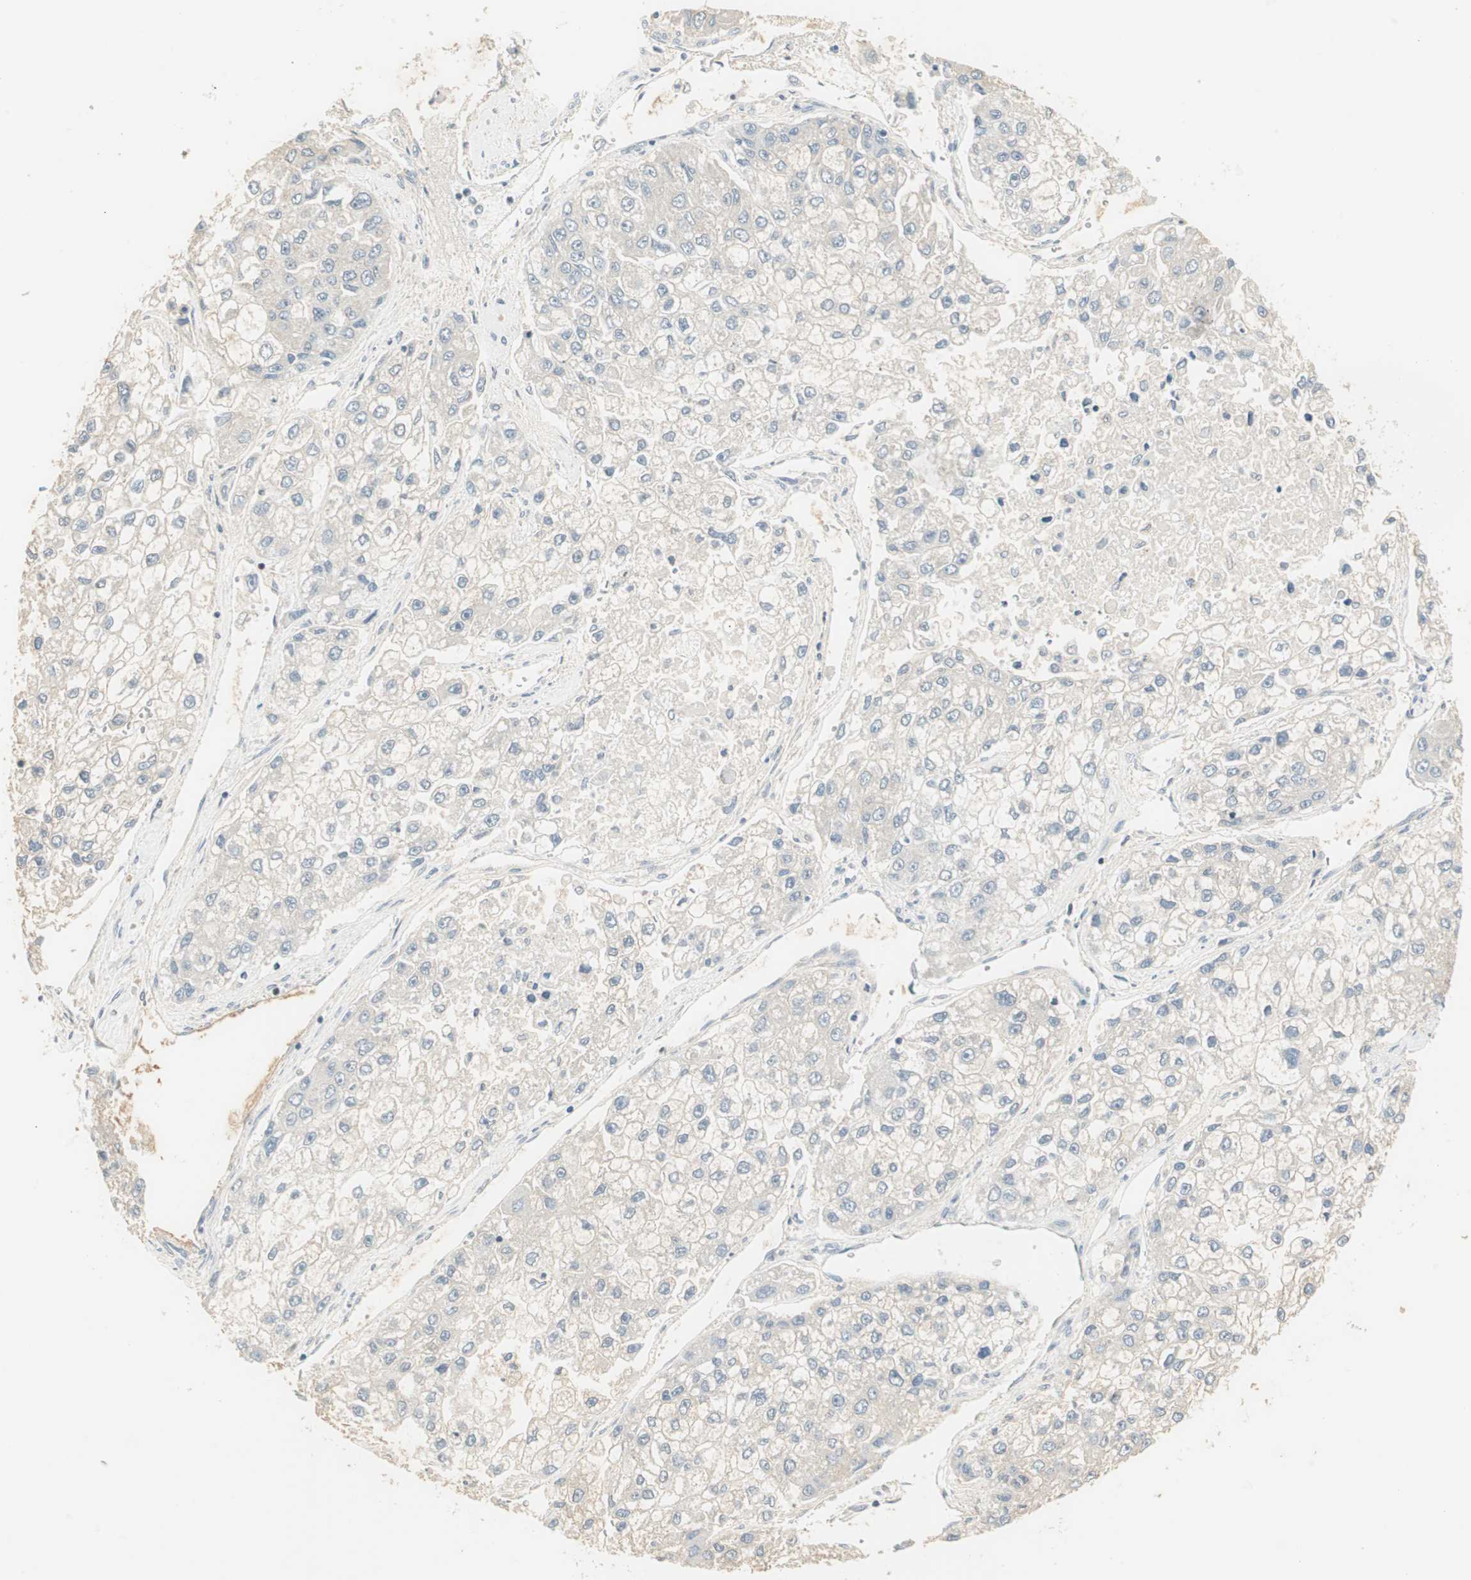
{"staining": {"intensity": "negative", "quantity": "none", "location": "none"}, "tissue": "liver cancer", "cell_type": "Tumor cells", "image_type": "cancer", "snomed": [{"axis": "morphology", "description": "Carcinoma, Hepatocellular, NOS"}, {"axis": "topography", "description": "Liver"}], "caption": "Immunohistochemical staining of liver cancer exhibits no significant positivity in tumor cells. The staining is performed using DAB (3,3'-diaminobenzidine) brown chromogen with nuclei counter-stained in using hematoxylin.", "gene": "RUNX2", "patient": {"sex": "female", "age": 66}}